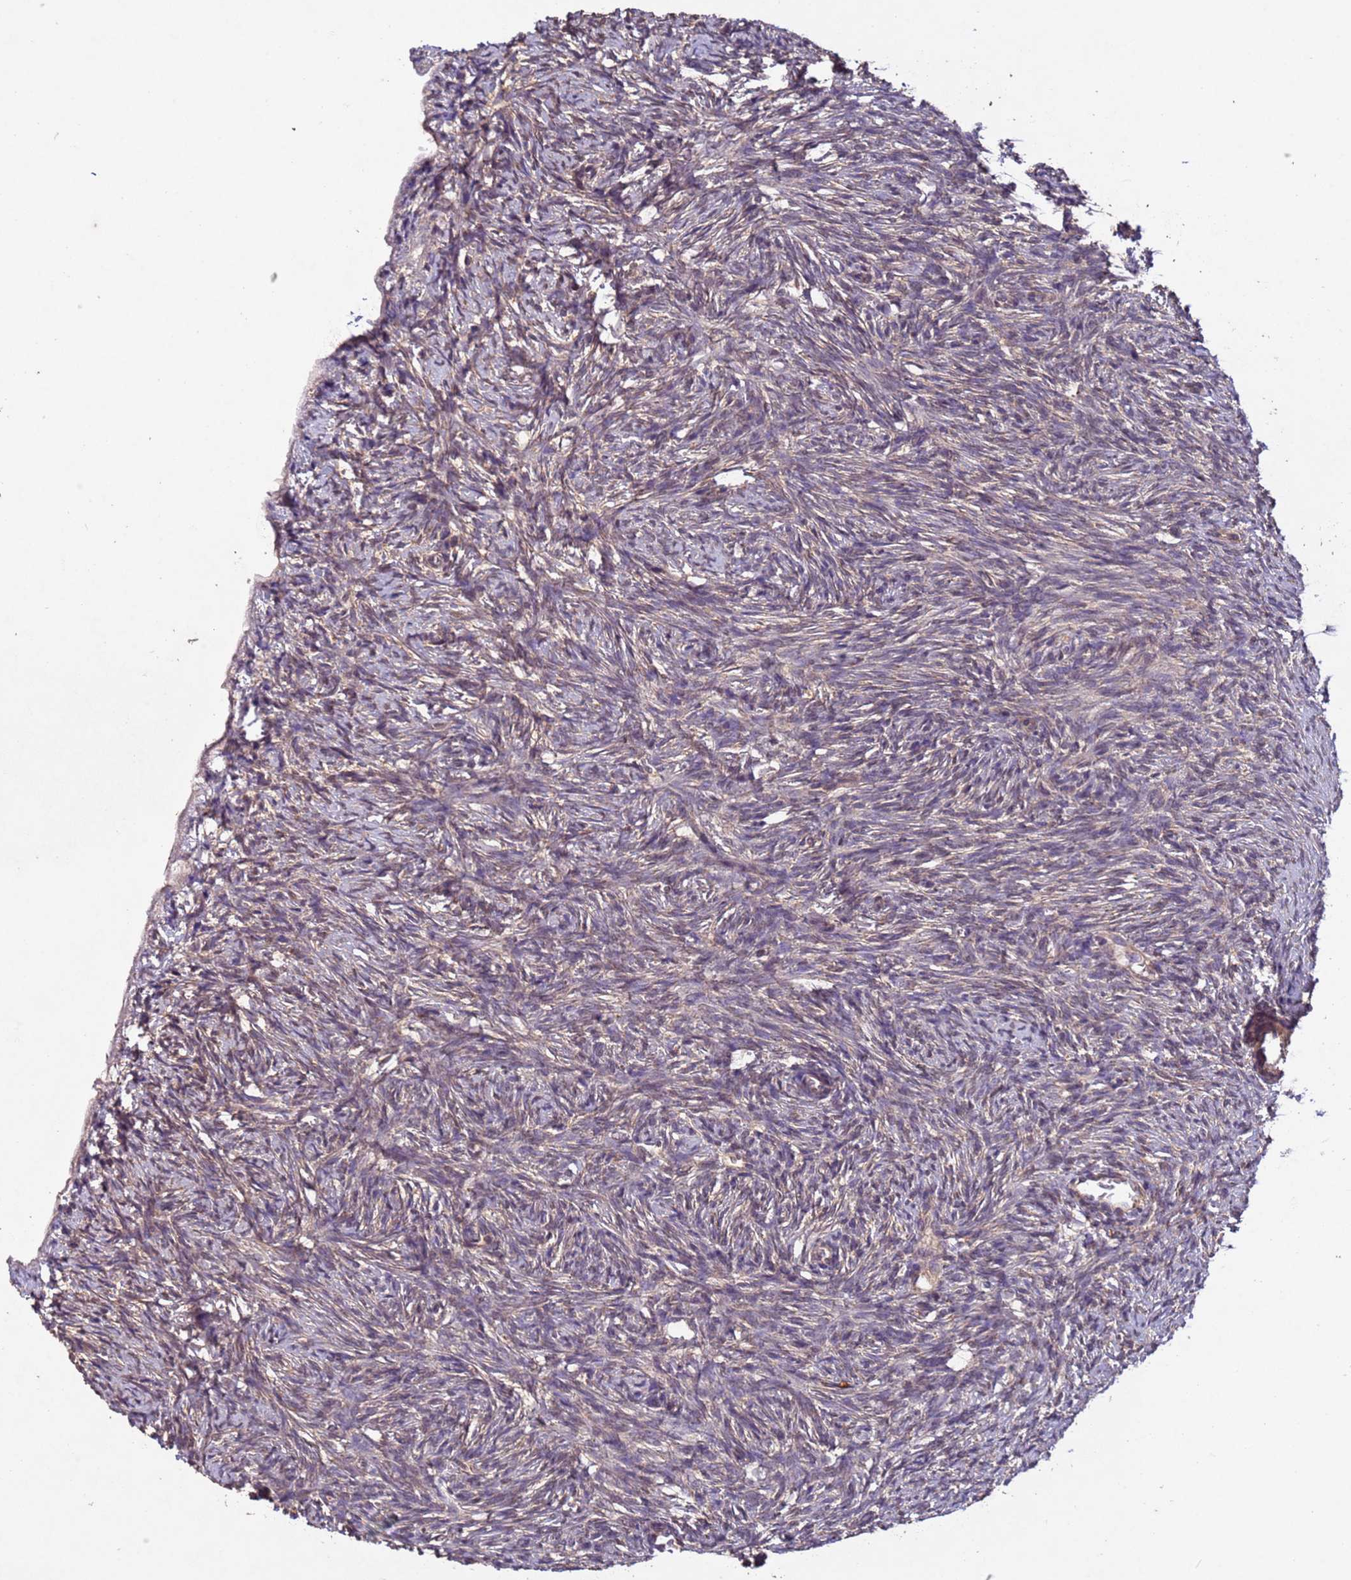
{"staining": {"intensity": "moderate", "quantity": "25%-75%", "location": "cytoplasmic/membranous"}, "tissue": "ovary", "cell_type": "Ovarian stroma cells", "image_type": "normal", "snomed": [{"axis": "morphology", "description": "Normal tissue, NOS"}, {"axis": "topography", "description": "Ovary"}], "caption": "A micrograph of human ovary stained for a protein reveals moderate cytoplasmic/membranous brown staining in ovarian stroma cells.", "gene": "FASTKD1", "patient": {"sex": "female", "age": 51}}